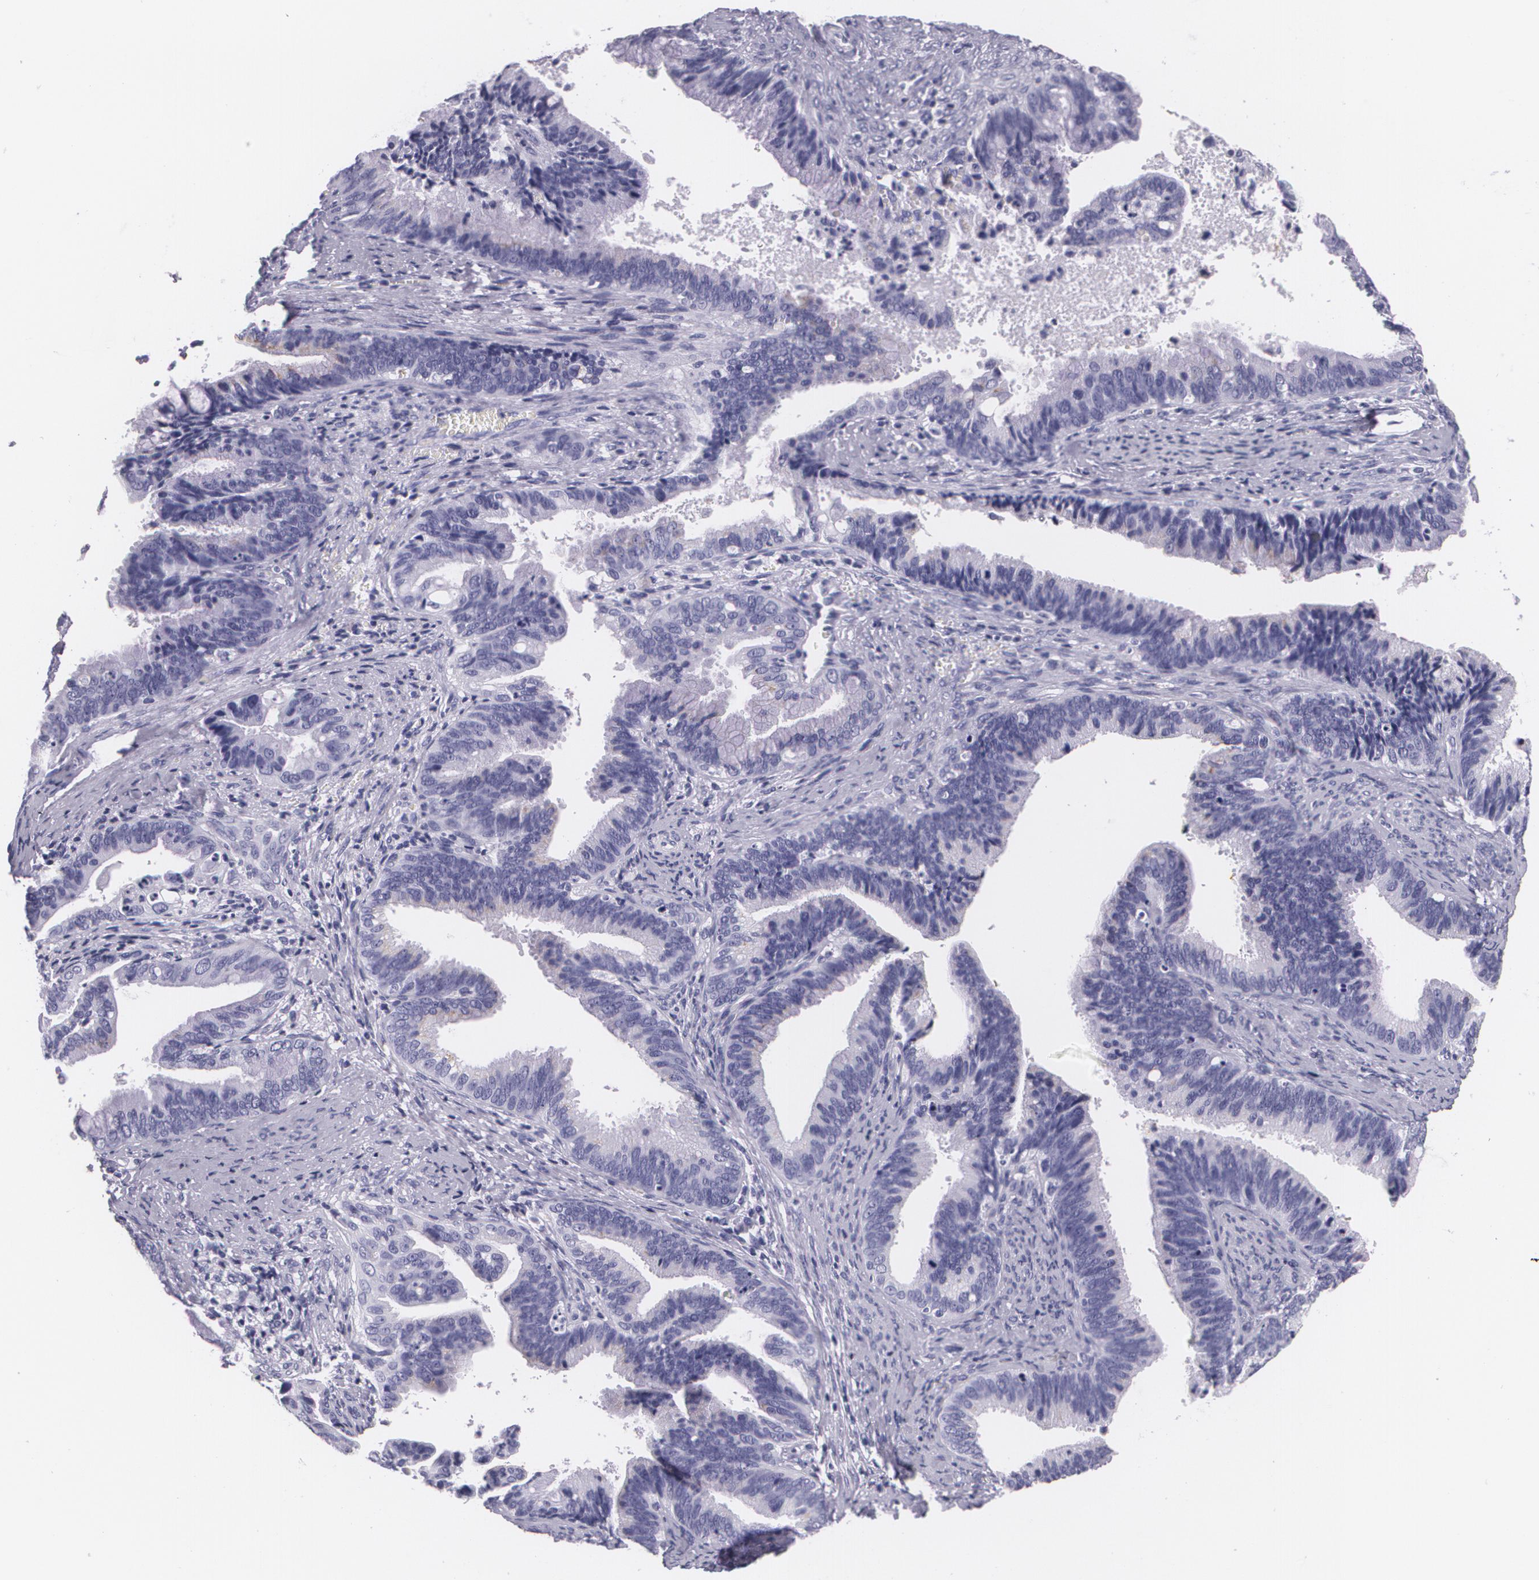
{"staining": {"intensity": "negative", "quantity": "none", "location": "none"}, "tissue": "cervical cancer", "cell_type": "Tumor cells", "image_type": "cancer", "snomed": [{"axis": "morphology", "description": "Adenocarcinoma, NOS"}, {"axis": "topography", "description": "Cervix"}], "caption": "Immunohistochemistry (IHC) micrograph of human cervical cancer stained for a protein (brown), which displays no expression in tumor cells. Nuclei are stained in blue.", "gene": "DLG4", "patient": {"sex": "female", "age": 47}}